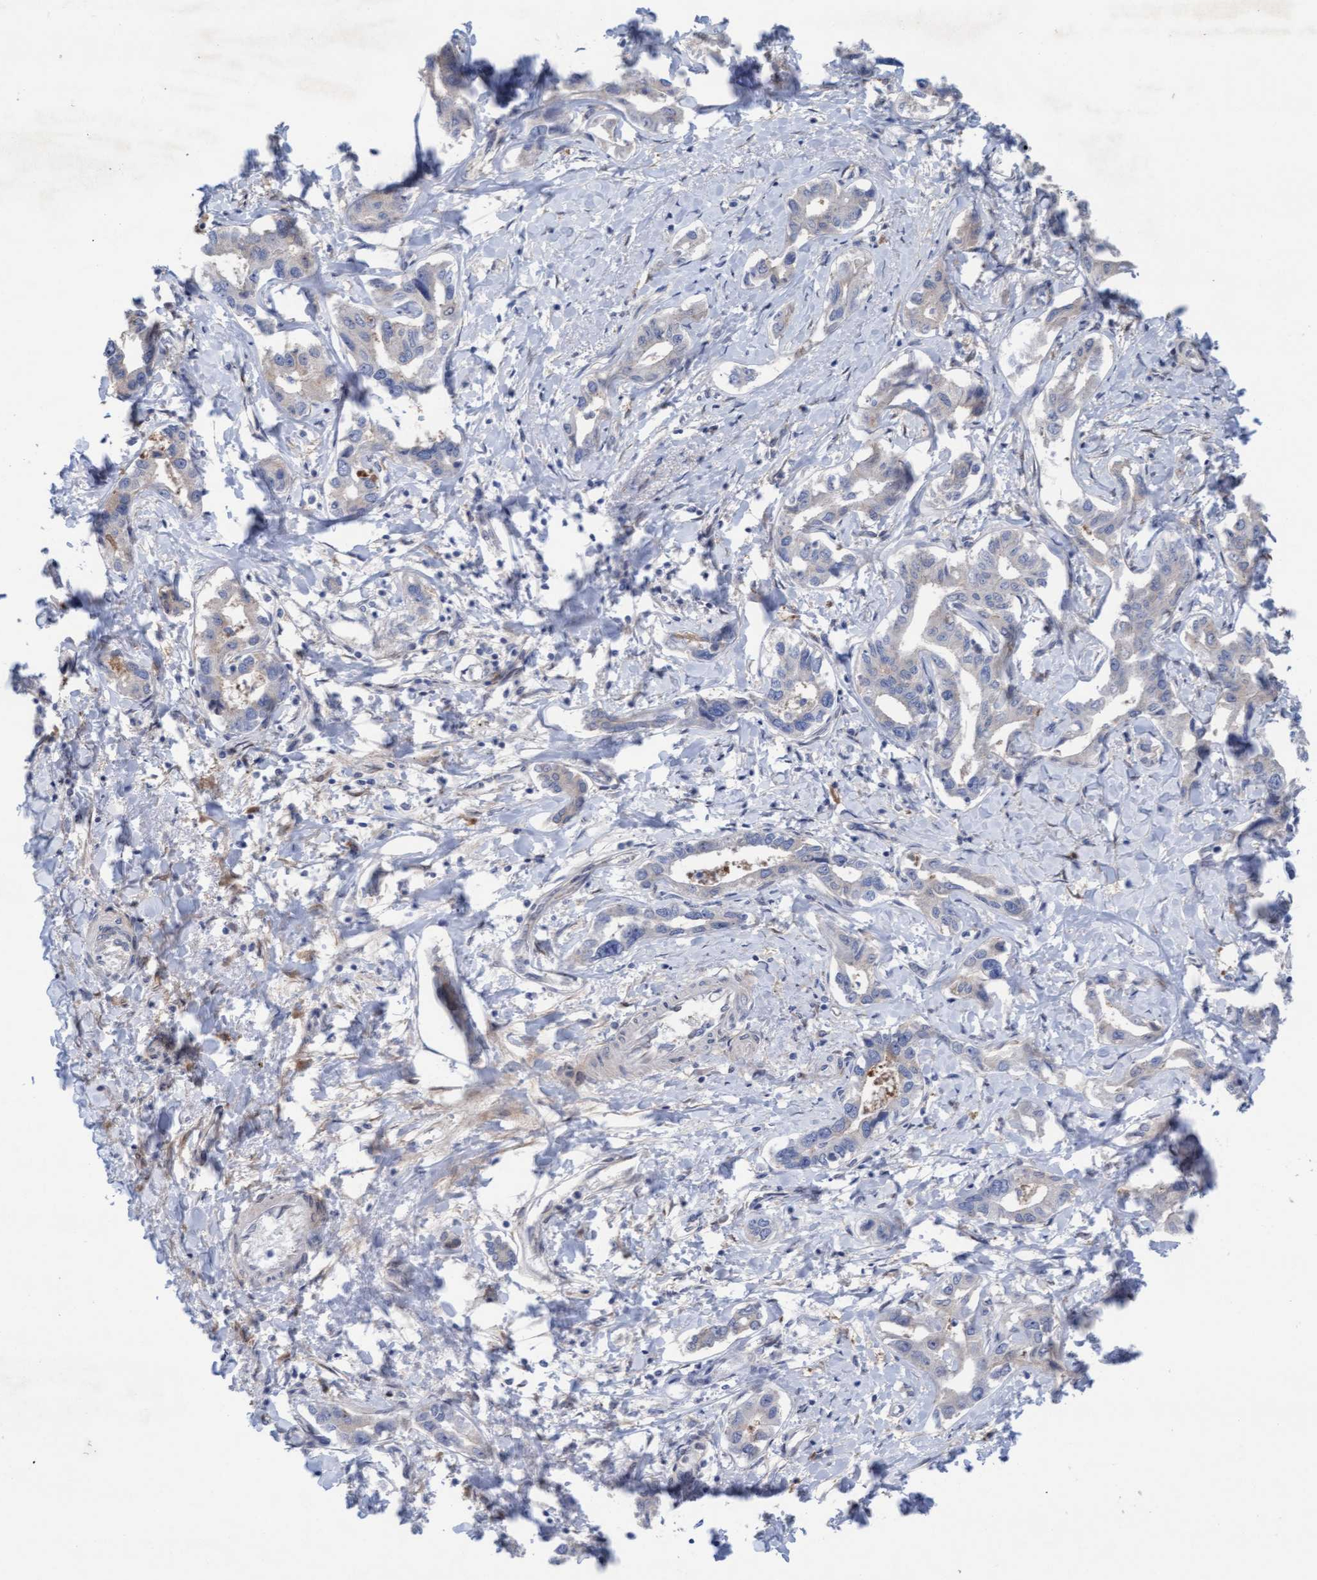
{"staining": {"intensity": "negative", "quantity": "none", "location": "none"}, "tissue": "liver cancer", "cell_type": "Tumor cells", "image_type": "cancer", "snomed": [{"axis": "morphology", "description": "Cholangiocarcinoma"}, {"axis": "topography", "description": "Liver"}], "caption": "This is a histopathology image of immunohistochemistry (IHC) staining of liver cholangiocarcinoma, which shows no positivity in tumor cells. (Immunohistochemistry (ihc), brightfield microscopy, high magnification).", "gene": "PLCD1", "patient": {"sex": "male", "age": 59}}